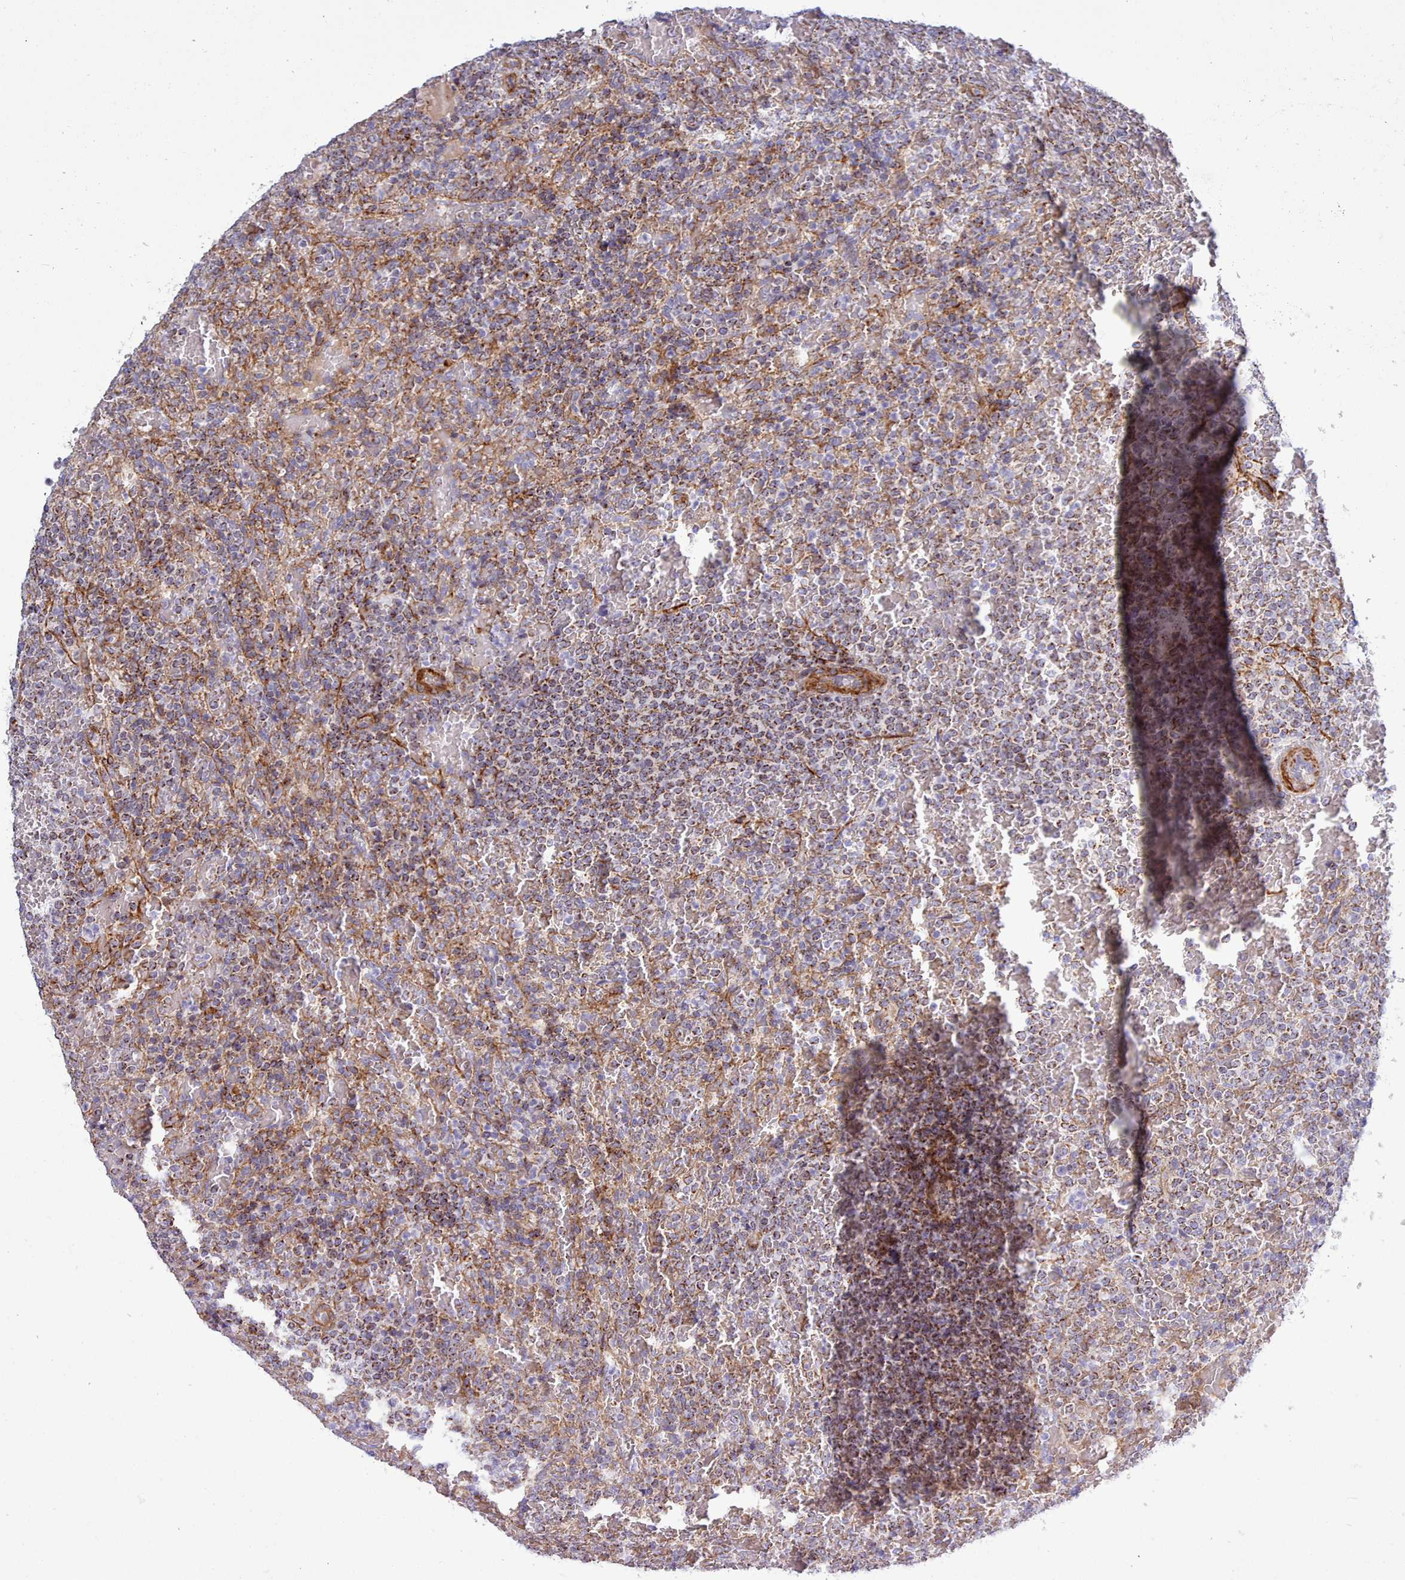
{"staining": {"intensity": "moderate", "quantity": "<25%", "location": "cytoplasmic/membranous"}, "tissue": "lymphoma", "cell_type": "Tumor cells", "image_type": "cancer", "snomed": [{"axis": "morphology", "description": "Malignant lymphoma, non-Hodgkin's type, Low grade"}, {"axis": "topography", "description": "Spleen"}], "caption": "Protein positivity by immunohistochemistry (IHC) displays moderate cytoplasmic/membranous staining in approximately <25% of tumor cells in low-grade malignant lymphoma, non-Hodgkin's type.", "gene": "MRPL21", "patient": {"sex": "male", "age": 60}}